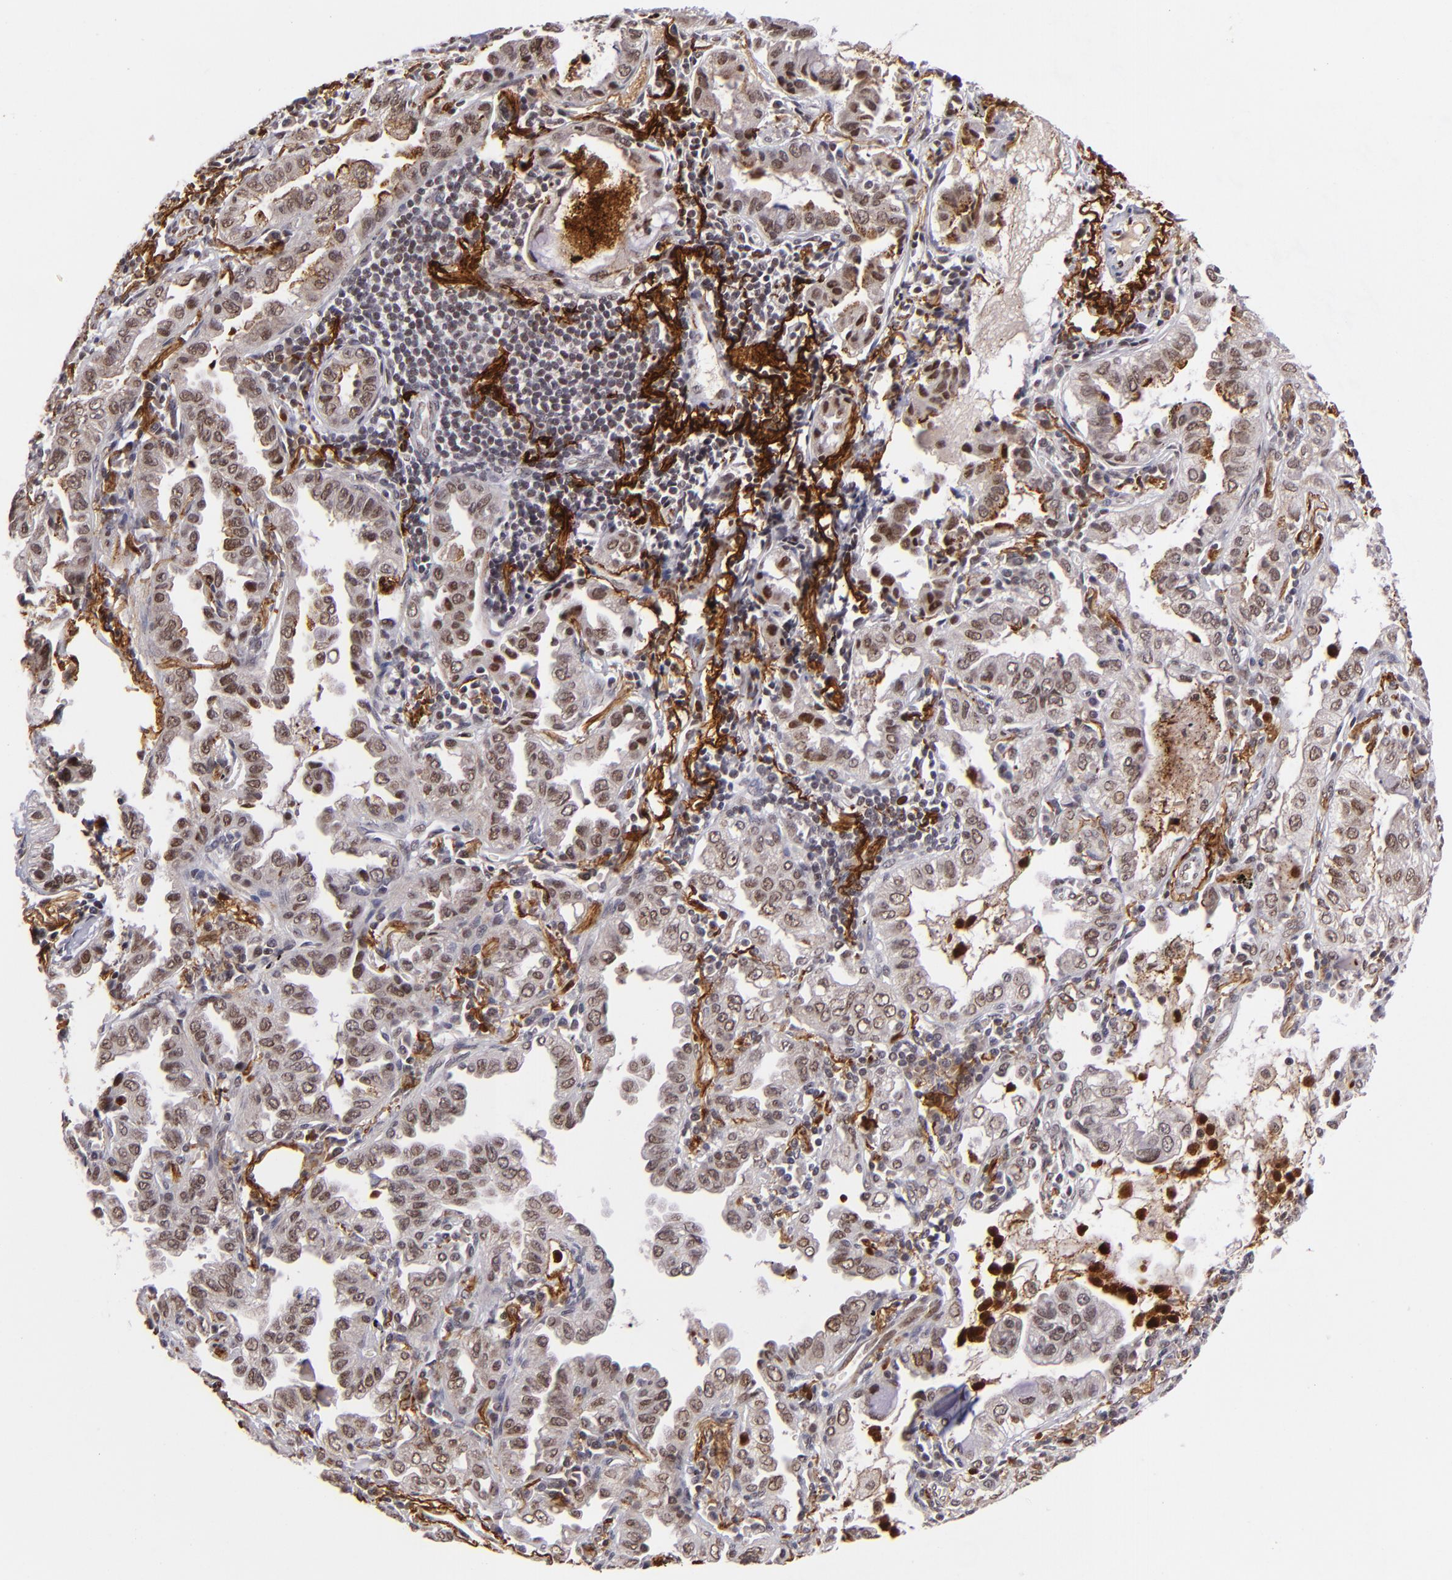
{"staining": {"intensity": "moderate", "quantity": "25%-75%", "location": "nuclear"}, "tissue": "lung cancer", "cell_type": "Tumor cells", "image_type": "cancer", "snomed": [{"axis": "morphology", "description": "Adenocarcinoma, NOS"}, {"axis": "topography", "description": "Lung"}], "caption": "An immunohistochemistry histopathology image of tumor tissue is shown. Protein staining in brown labels moderate nuclear positivity in lung cancer within tumor cells.", "gene": "RXRG", "patient": {"sex": "female", "age": 50}}